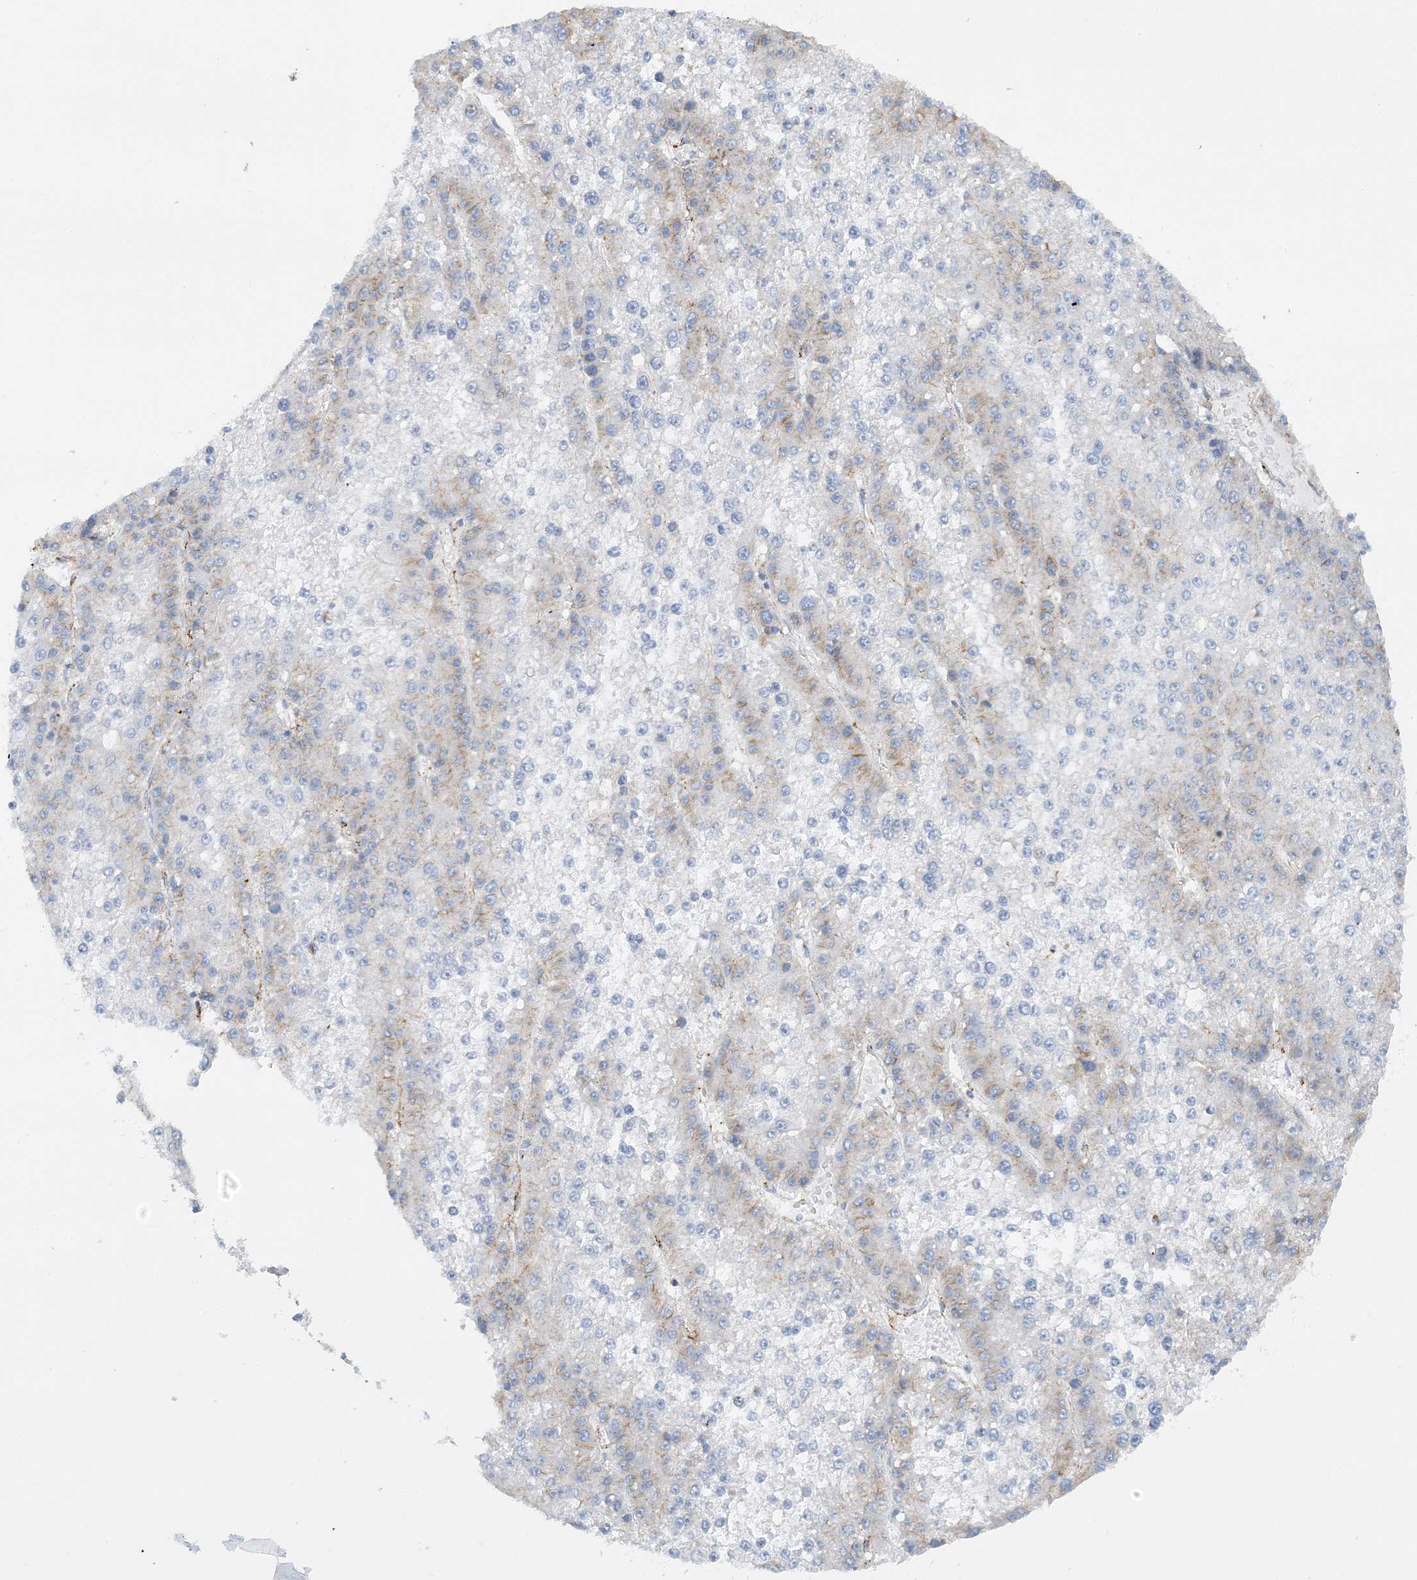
{"staining": {"intensity": "weak", "quantity": "<25%", "location": "cytoplasmic/membranous"}, "tissue": "liver cancer", "cell_type": "Tumor cells", "image_type": "cancer", "snomed": [{"axis": "morphology", "description": "Carcinoma, Hepatocellular, NOS"}, {"axis": "topography", "description": "Liver"}], "caption": "There is no significant positivity in tumor cells of hepatocellular carcinoma (liver).", "gene": "CALHM5", "patient": {"sex": "female", "age": 73}}